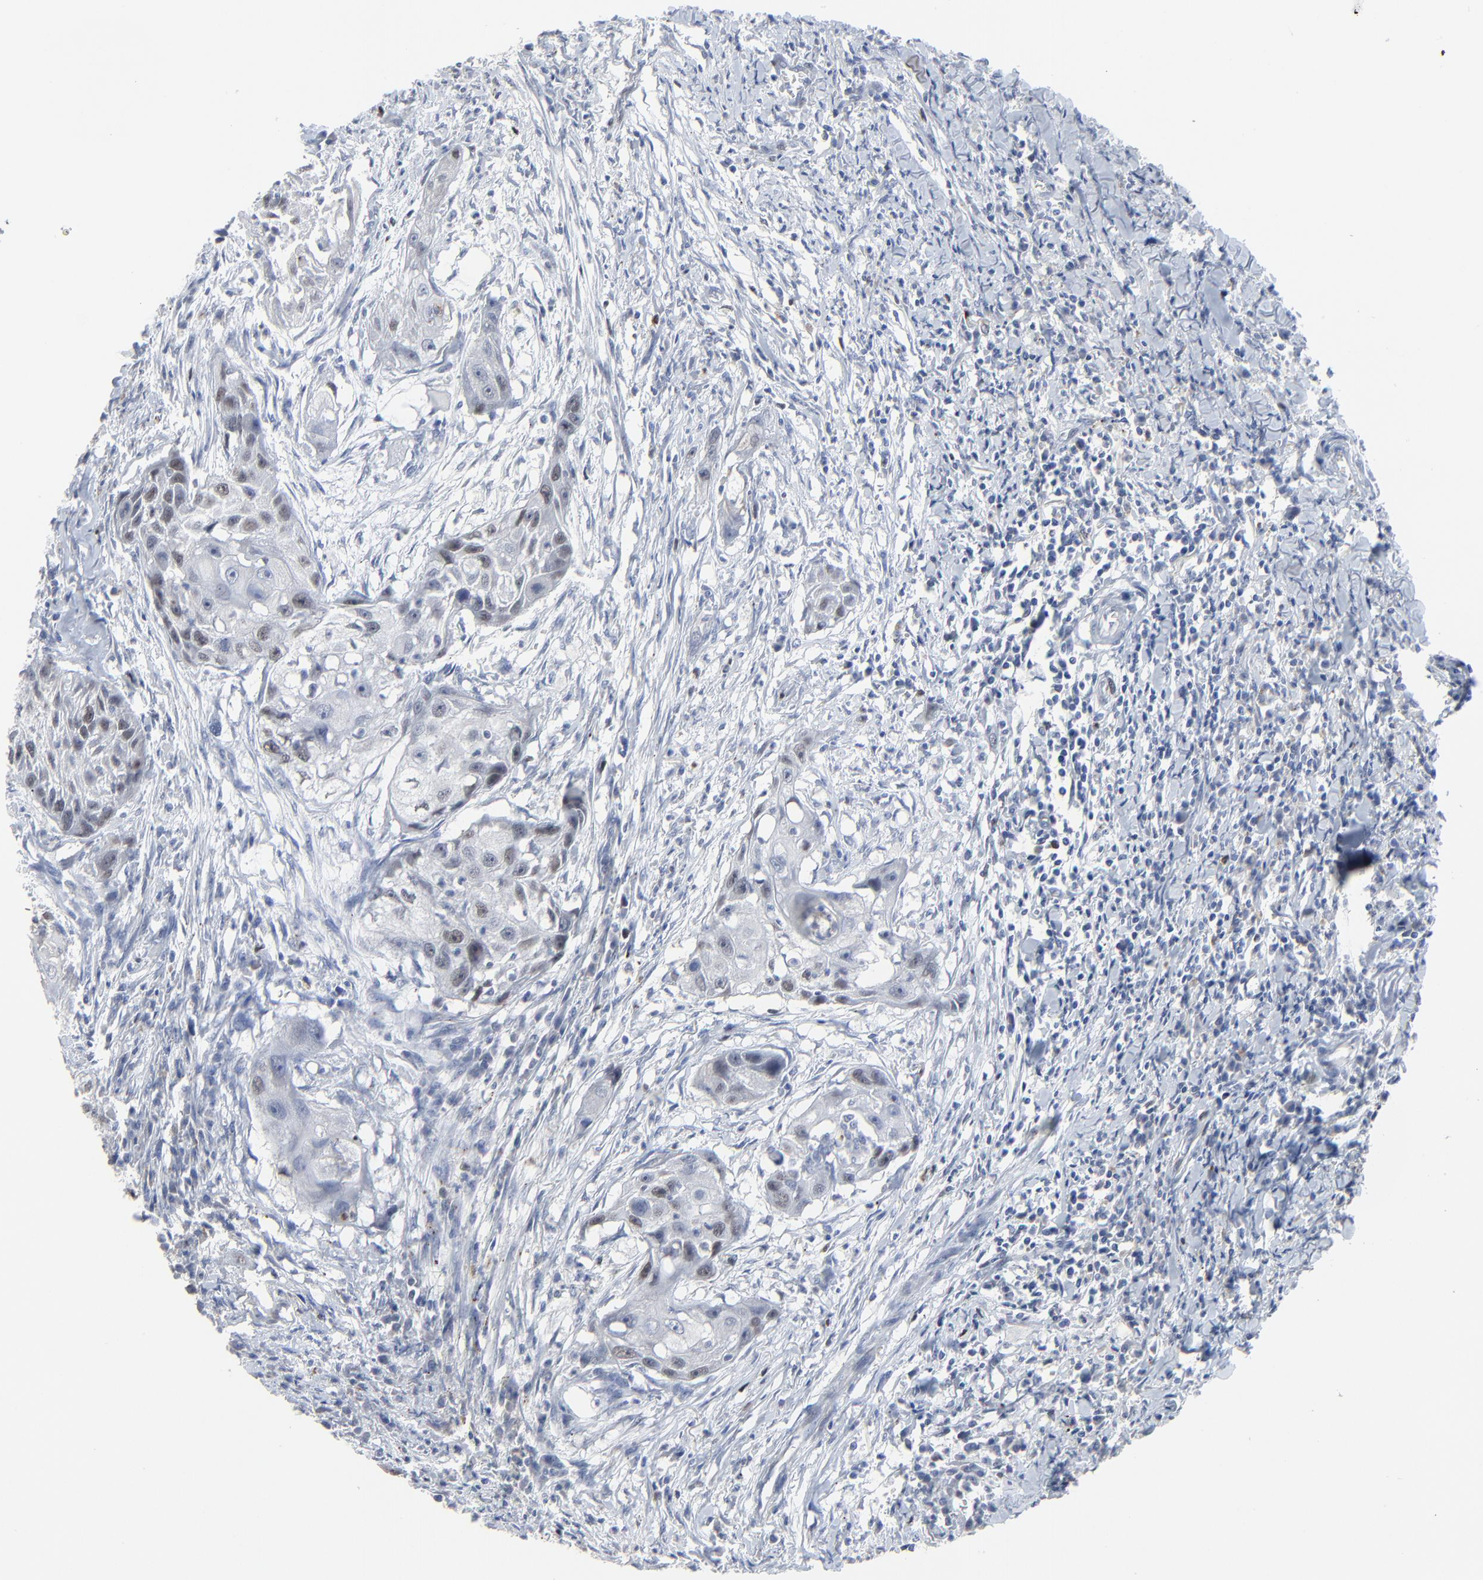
{"staining": {"intensity": "moderate", "quantity": "<25%", "location": "nuclear"}, "tissue": "head and neck cancer", "cell_type": "Tumor cells", "image_type": "cancer", "snomed": [{"axis": "morphology", "description": "Squamous cell carcinoma, NOS"}, {"axis": "topography", "description": "Head-Neck"}], "caption": "High-power microscopy captured an immunohistochemistry histopathology image of head and neck squamous cell carcinoma, revealing moderate nuclear positivity in approximately <25% of tumor cells. The protein is stained brown, and the nuclei are stained in blue (DAB (3,3'-diaminobenzidine) IHC with brightfield microscopy, high magnification).", "gene": "BIRC3", "patient": {"sex": "male", "age": 64}}